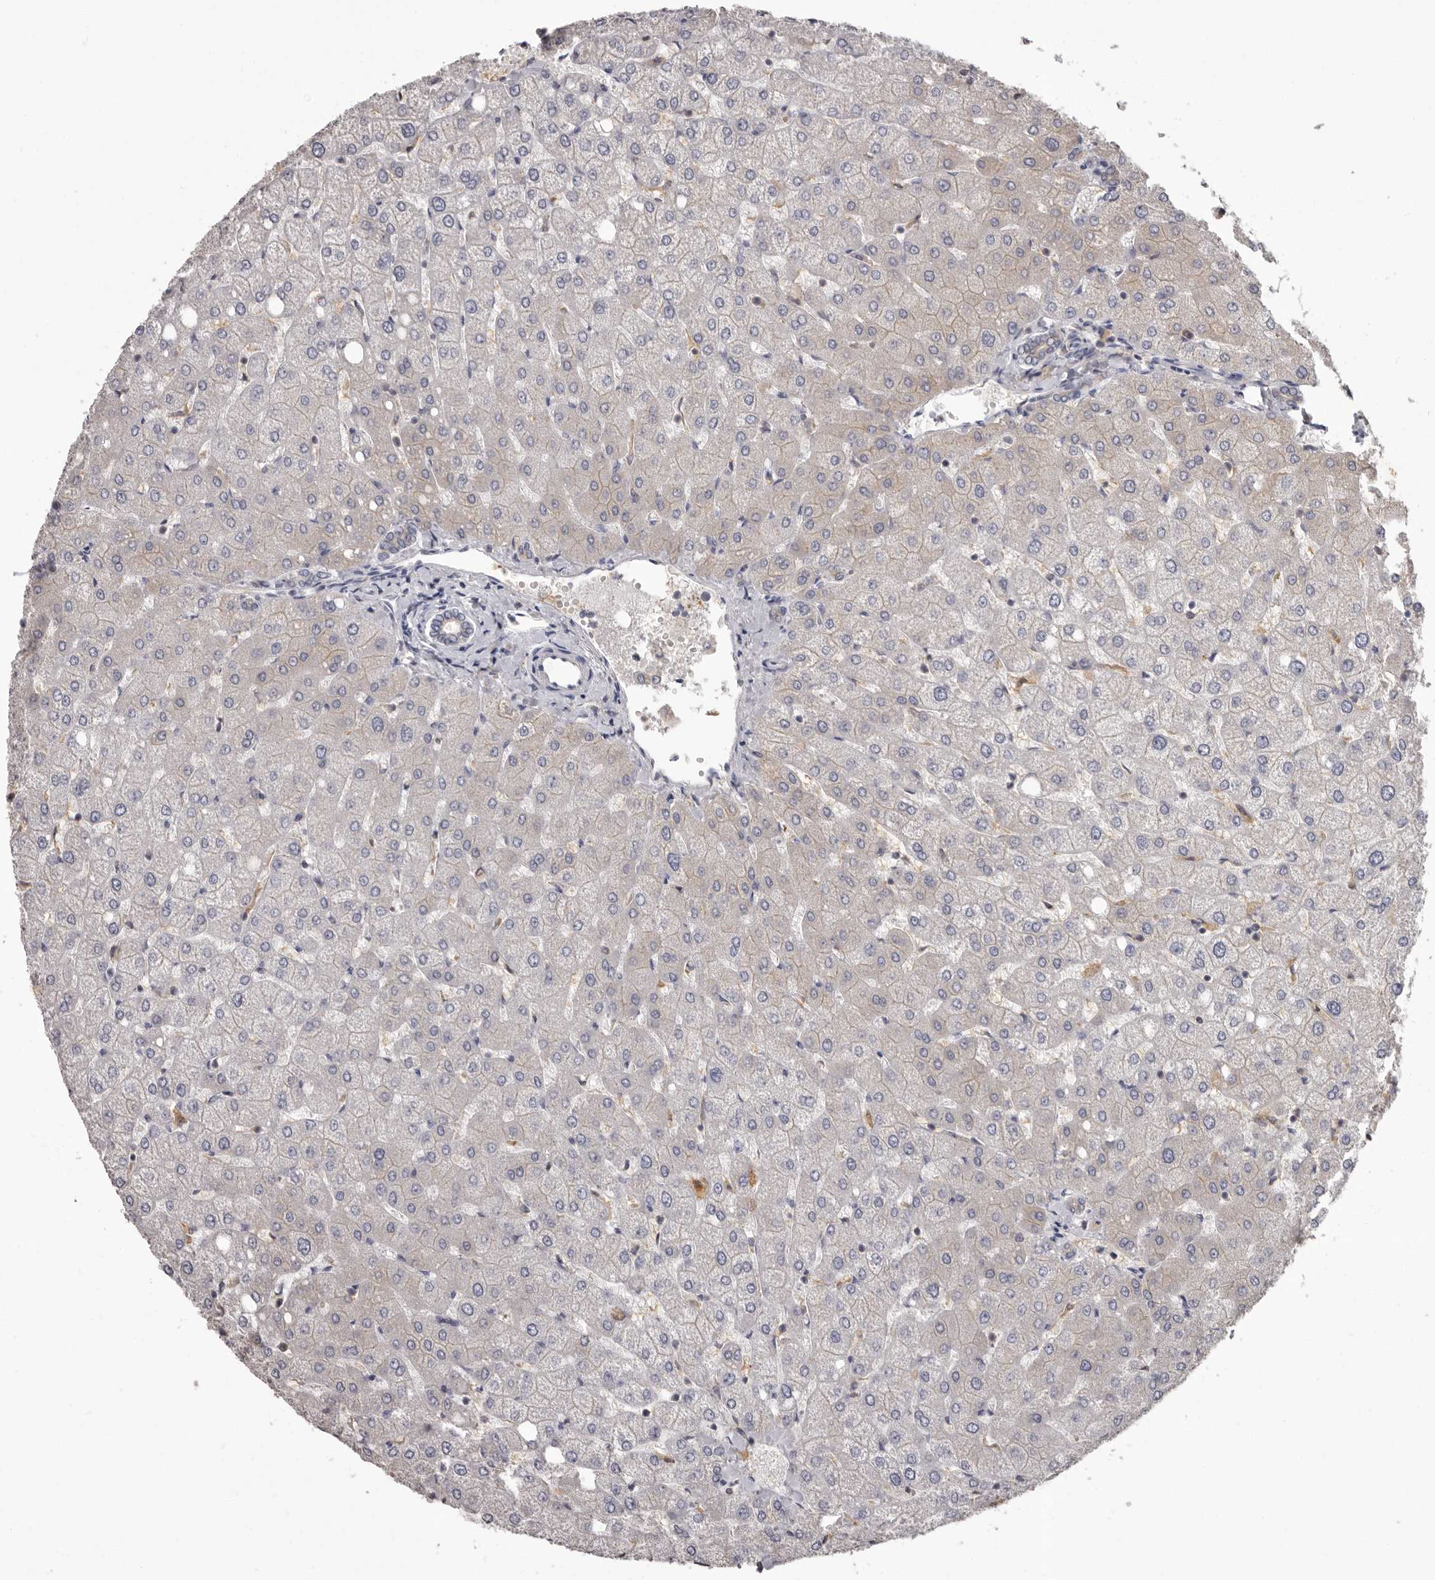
{"staining": {"intensity": "weak", "quantity": "25%-75%", "location": "cytoplasmic/membranous"}, "tissue": "liver", "cell_type": "Cholangiocytes", "image_type": "normal", "snomed": [{"axis": "morphology", "description": "Normal tissue, NOS"}, {"axis": "topography", "description": "Liver"}], "caption": "IHC micrograph of normal liver: human liver stained using immunohistochemistry (IHC) reveals low levels of weak protein expression localized specifically in the cytoplasmic/membranous of cholangiocytes, appearing as a cytoplasmic/membranous brown color.", "gene": "APEH", "patient": {"sex": "female", "age": 54}}